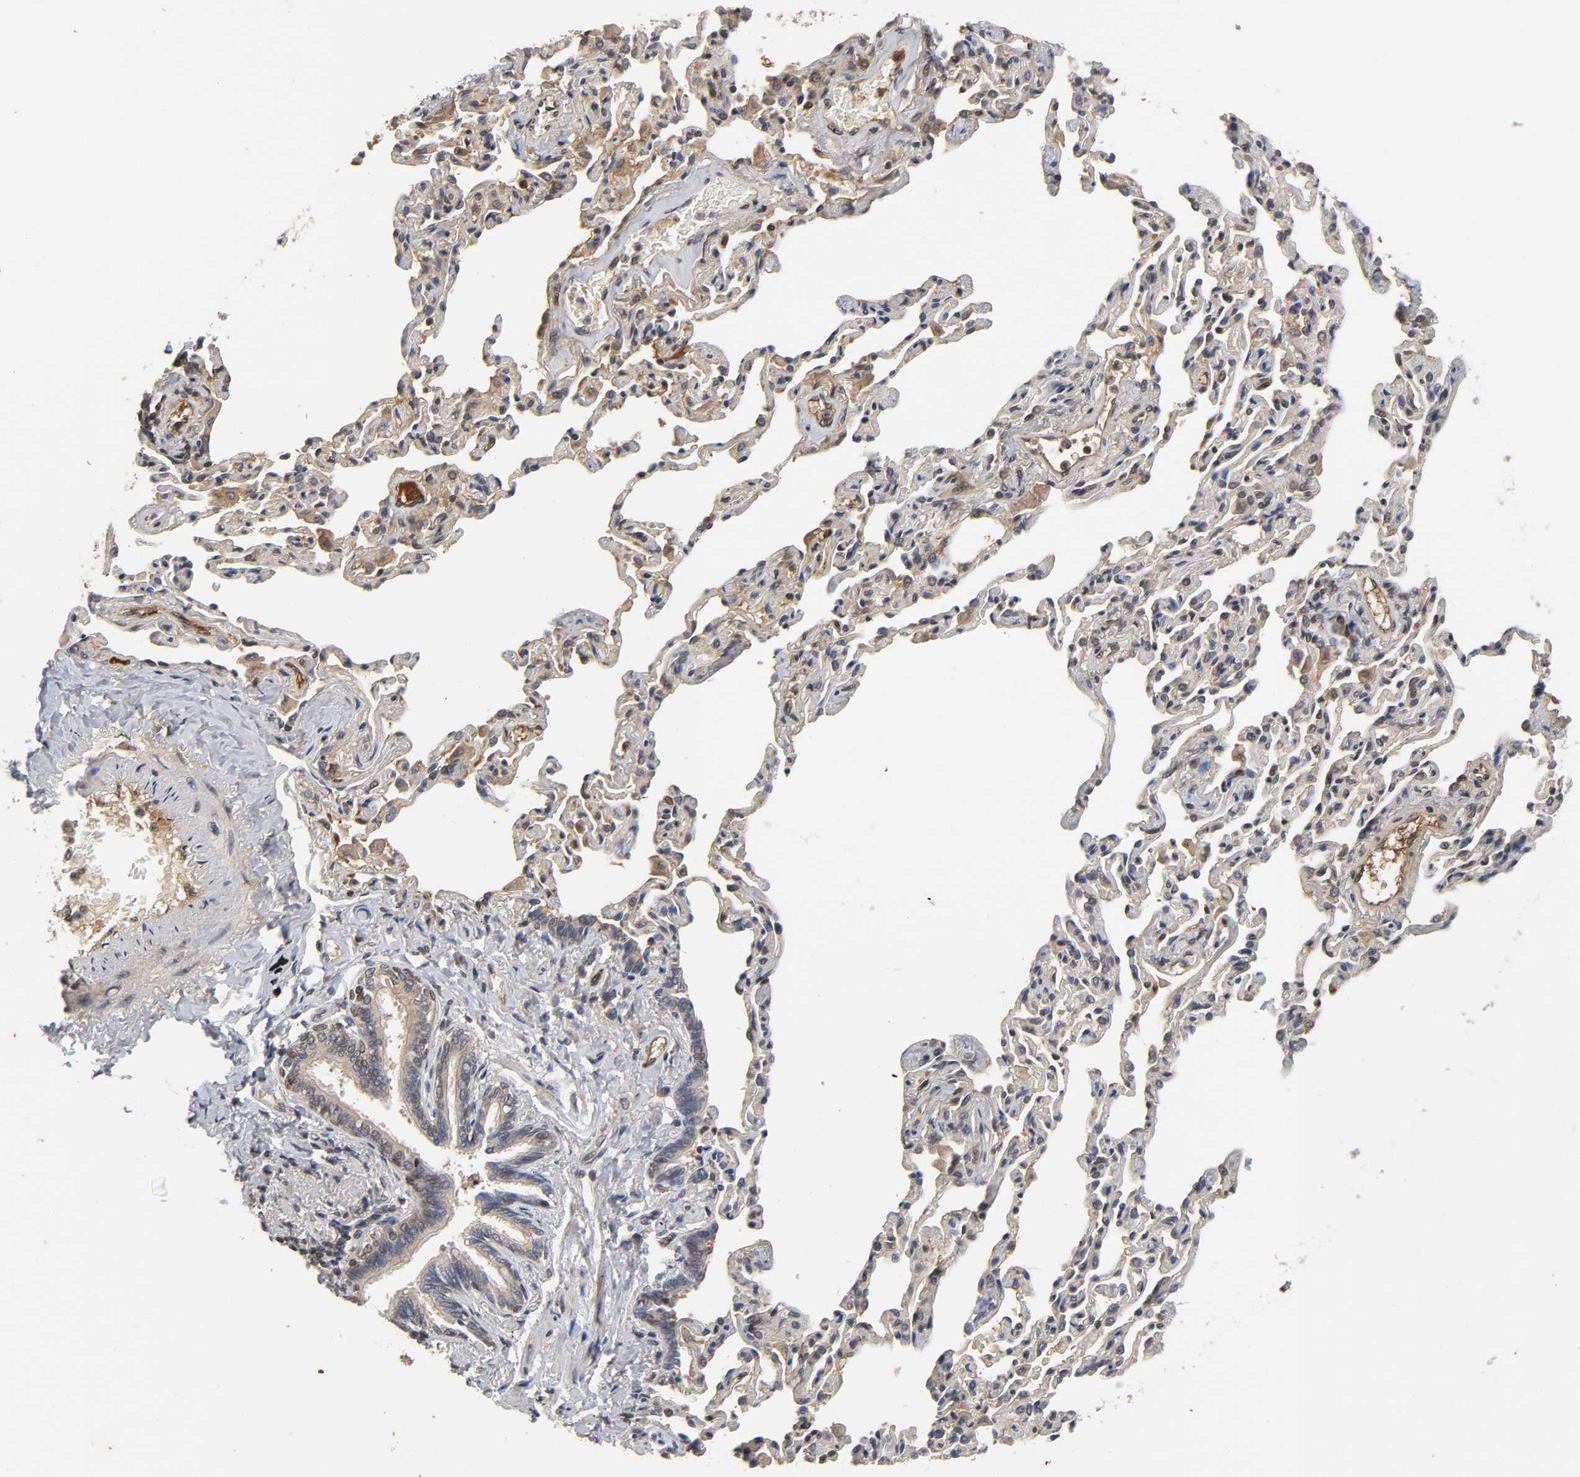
{"staining": {"intensity": "moderate", "quantity": ">75%", "location": "cytoplasmic/membranous,nuclear"}, "tissue": "bronchus", "cell_type": "Respiratory epithelial cells", "image_type": "normal", "snomed": [{"axis": "morphology", "description": "Normal tissue, NOS"}, {"axis": "topography", "description": "Lung"}], "caption": "Protein positivity by IHC exhibits moderate cytoplasmic/membranous,nuclear expression in approximately >75% of respiratory epithelial cells in benign bronchus.", "gene": "CPN2", "patient": {"sex": "male", "age": 64}}